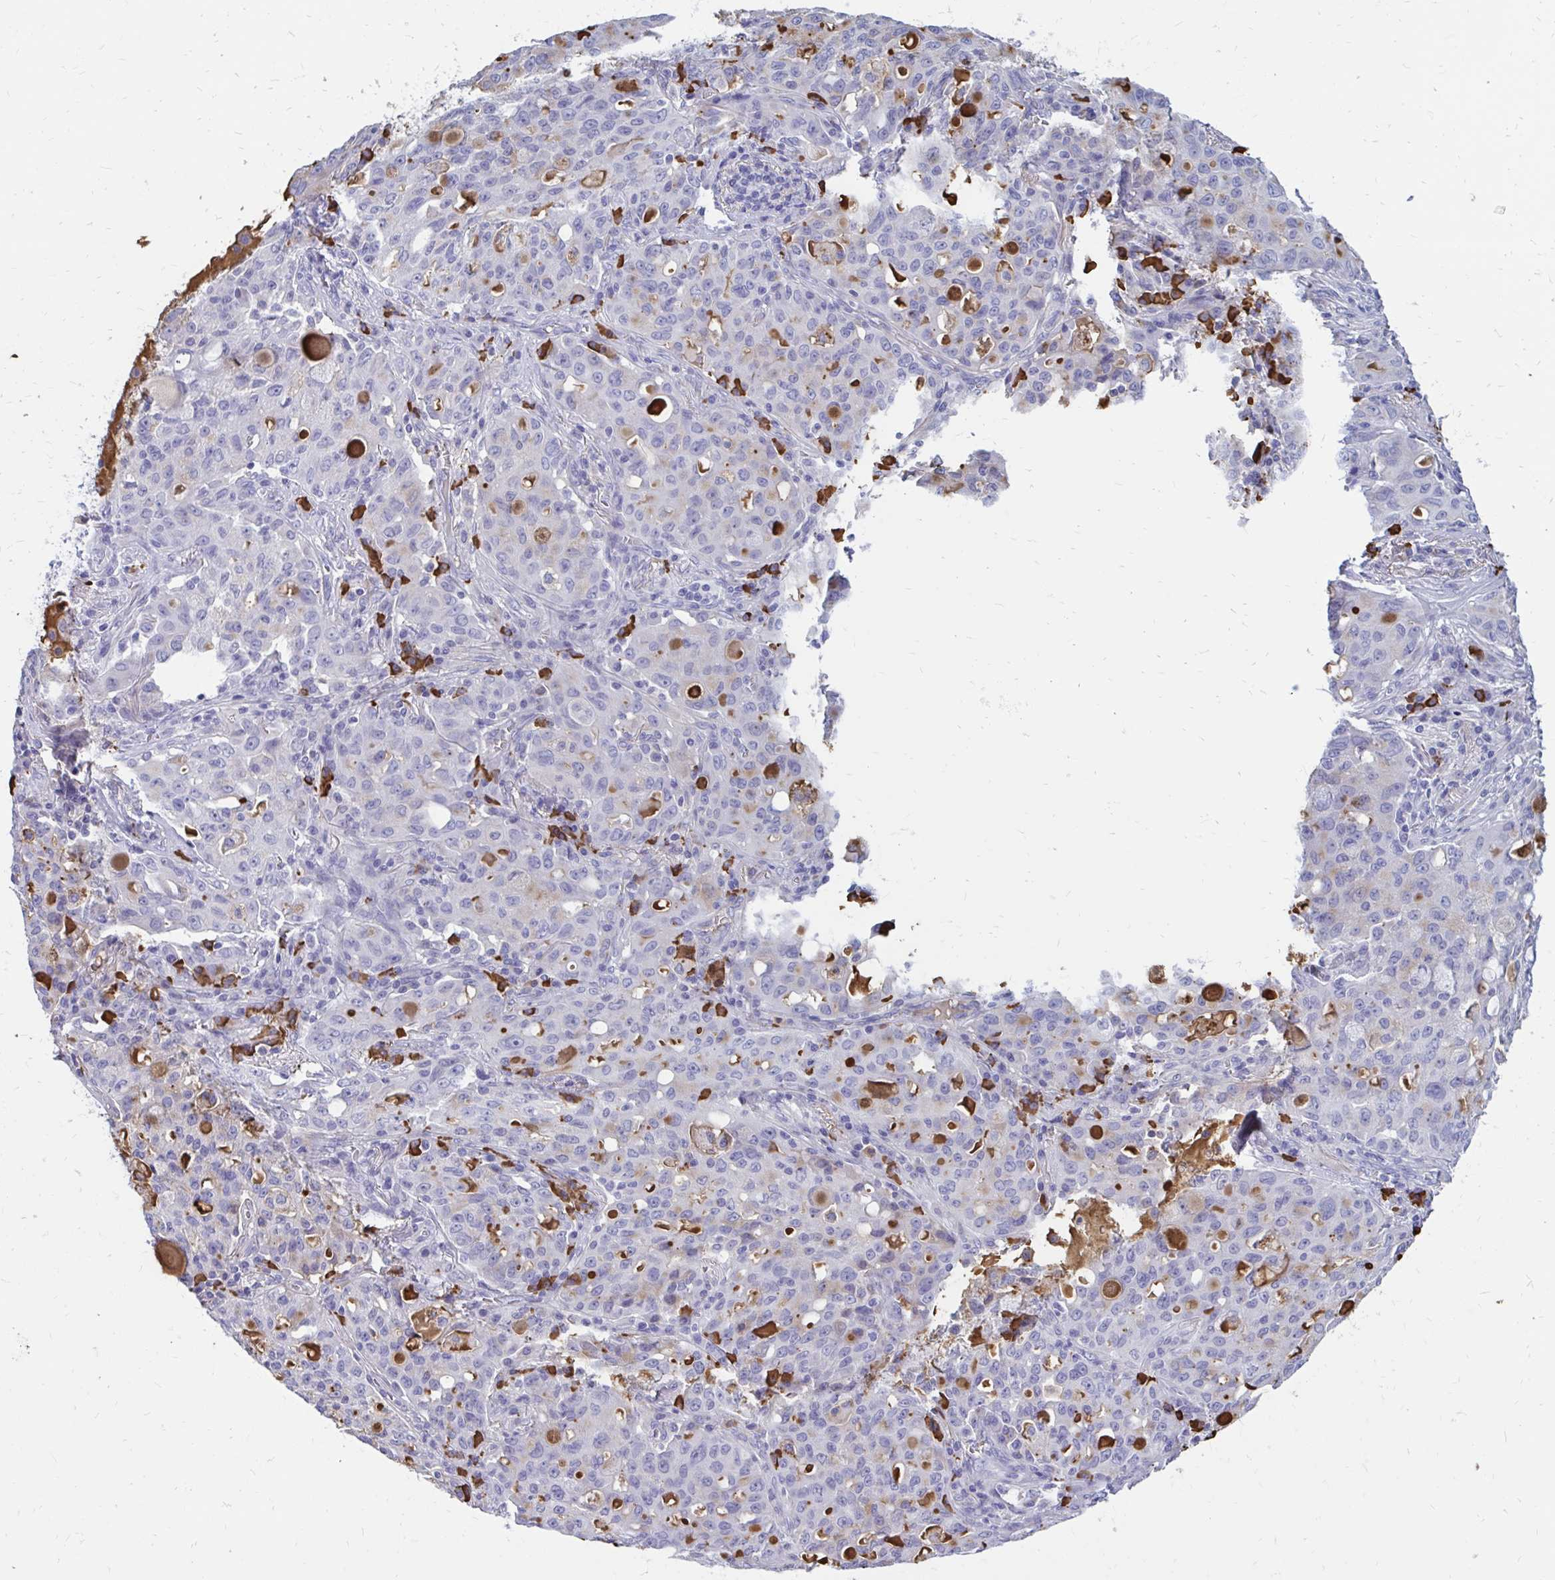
{"staining": {"intensity": "negative", "quantity": "none", "location": "none"}, "tissue": "lung cancer", "cell_type": "Tumor cells", "image_type": "cancer", "snomed": [{"axis": "morphology", "description": "Adenocarcinoma, NOS"}, {"axis": "topography", "description": "Lung"}], "caption": "There is no significant staining in tumor cells of adenocarcinoma (lung).", "gene": "IGSF5", "patient": {"sex": "female", "age": 44}}